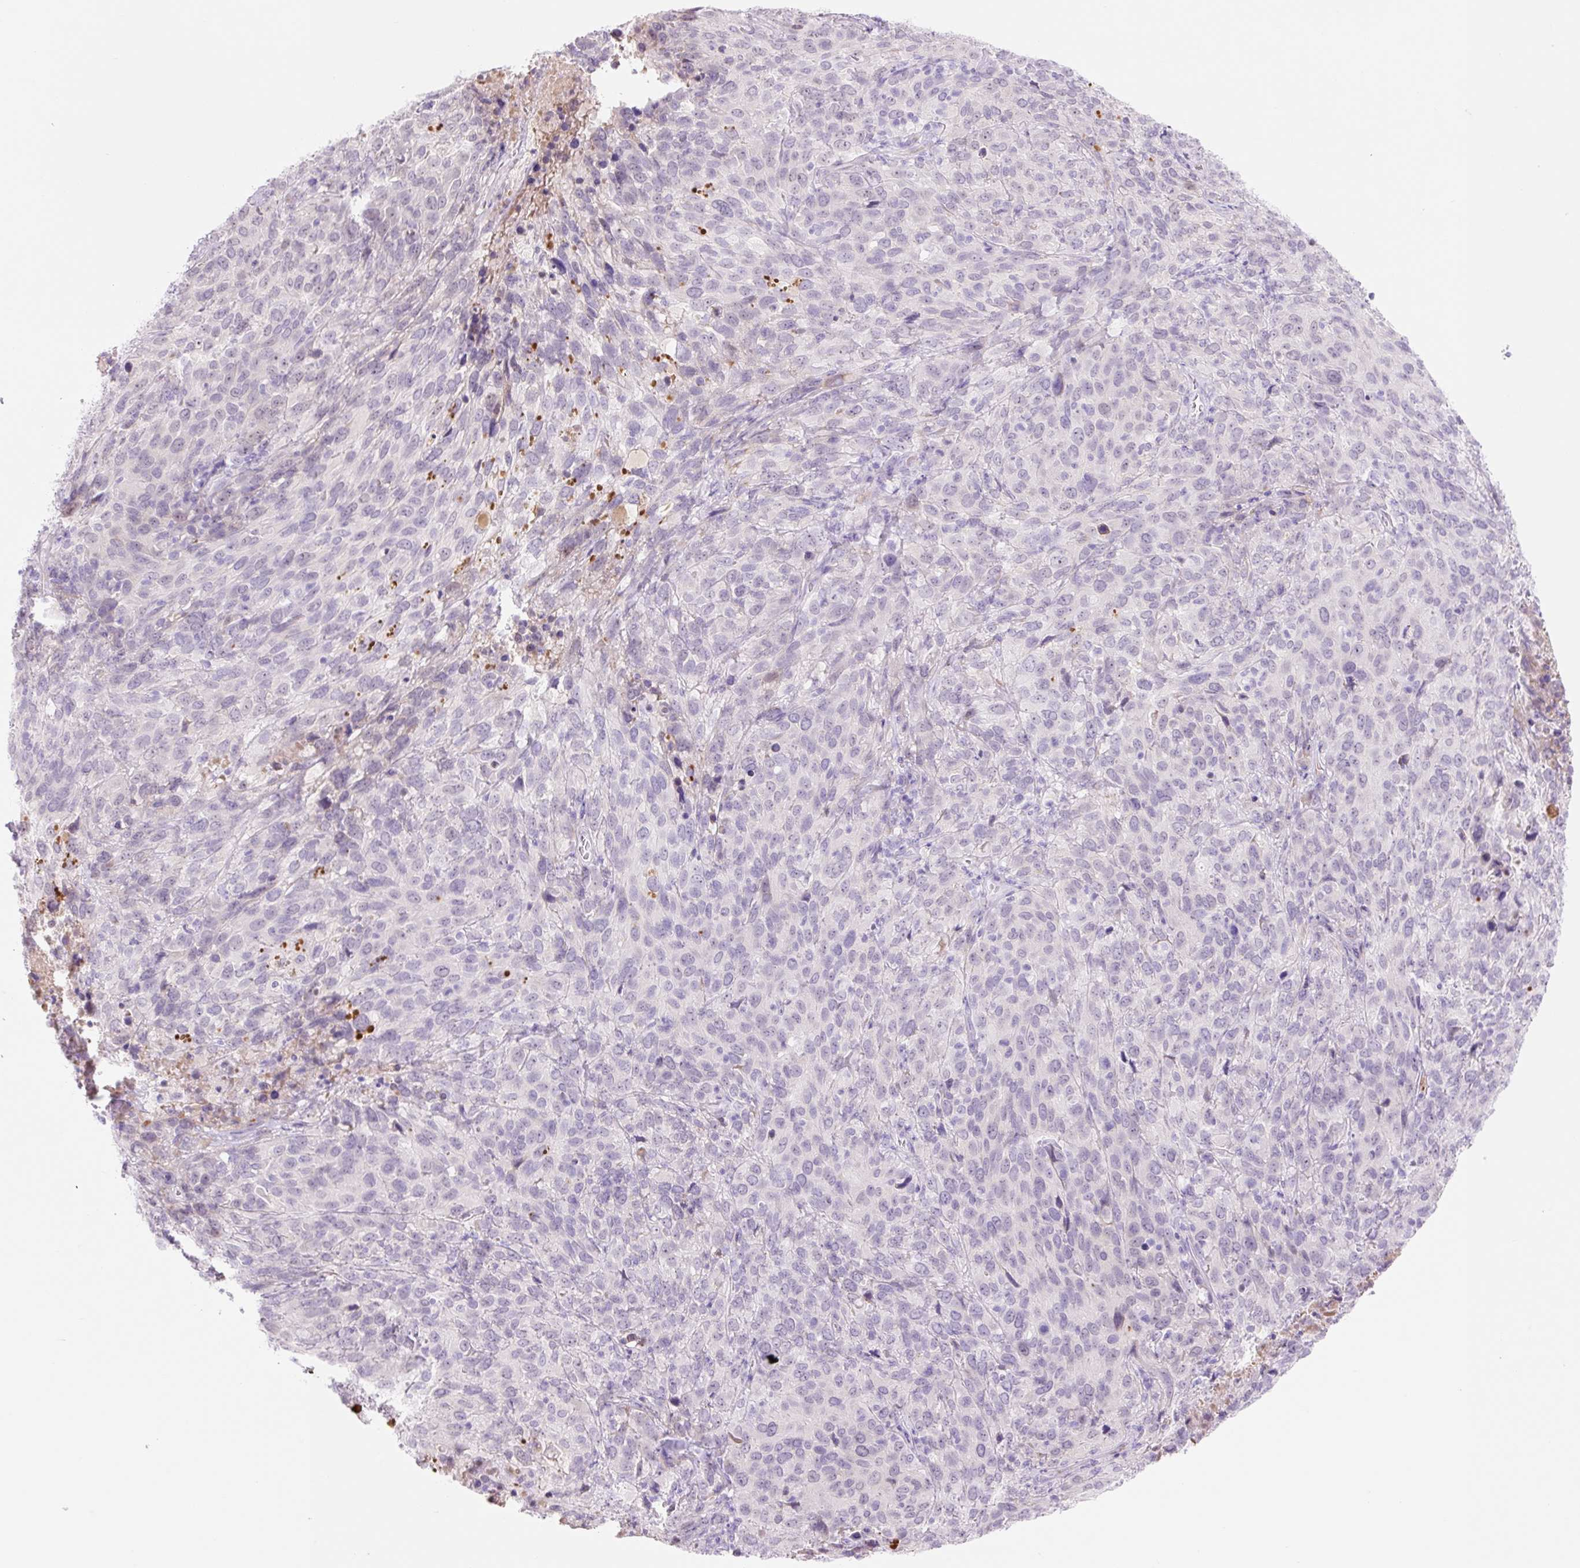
{"staining": {"intensity": "negative", "quantity": "none", "location": "none"}, "tissue": "cervical cancer", "cell_type": "Tumor cells", "image_type": "cancer", "snomed": [{"axis": "morphology", "description": "Squamous cell carcinoma, NOS"}, {"axis": "topography", "description": "Cervix"}], "caption": "Tumor cells are negative for protein expression in human squamous cell carcinoma (cervical).", "gene": "ZNF121", "patient": {"sex": "female", "age": 51}}